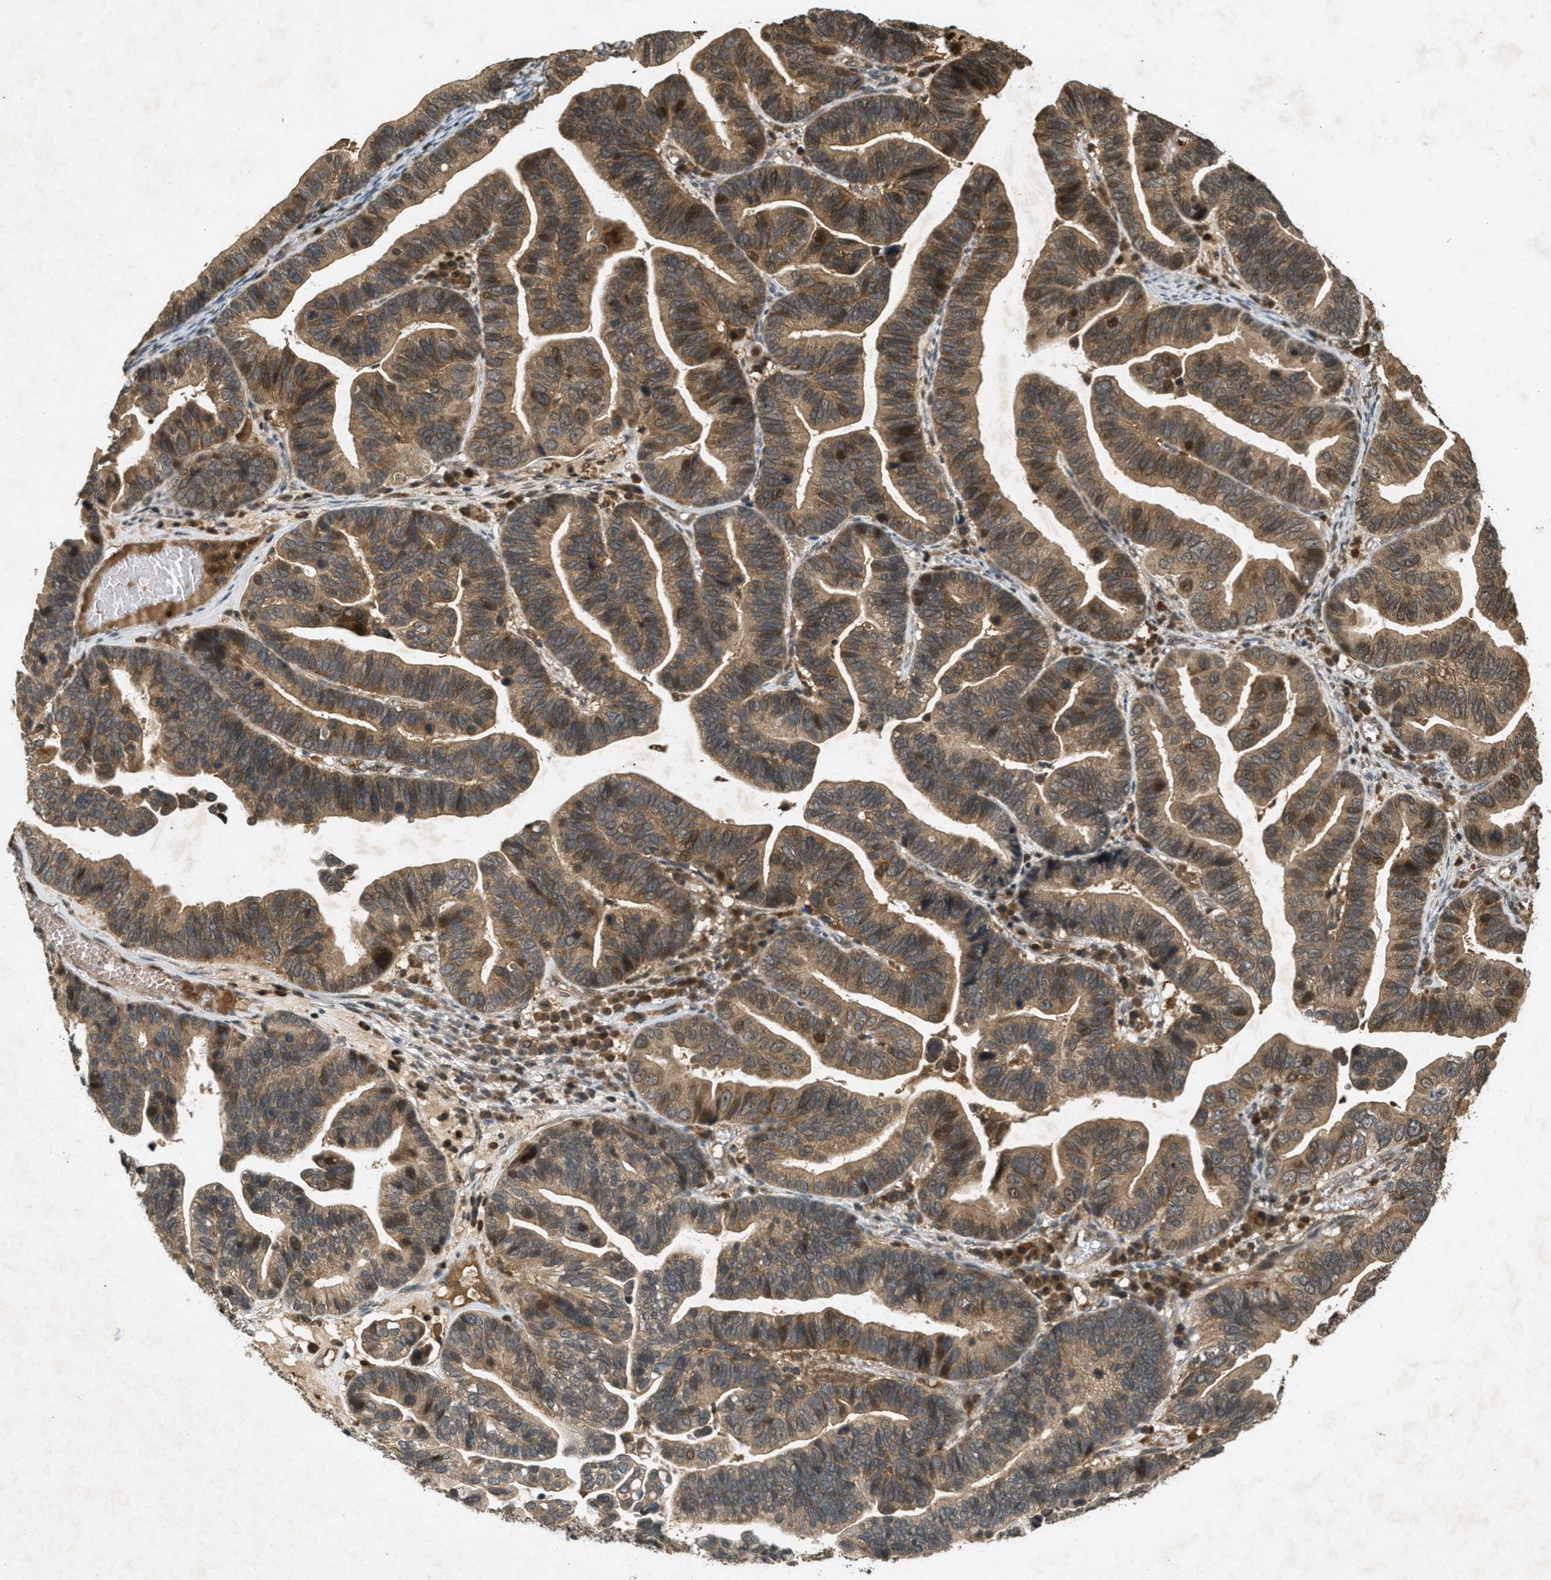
{"staining": {"intensity": "moderate", "quantity": ">75%", "location": "cytoplasmic/membranous"}, "tissue": "ovarian cancer", "cell_type": "Tumor cells", "image_type": "cancer", "snomed": [{"axis": "morphology", "description": "Cystadenocarcinoma, serous, NOS"}, {"axis": "topography", "description": "Ovary"}], "caption": "Ovarian cancer stained with DAB immunohistochemistry (IHC) exhibits medium levels of moderate cytoplasmic/membranous positivity in approximately >75% of tumor cells.", "gene": "ATG7", "patient": {"sex": "female", "age": 56}}